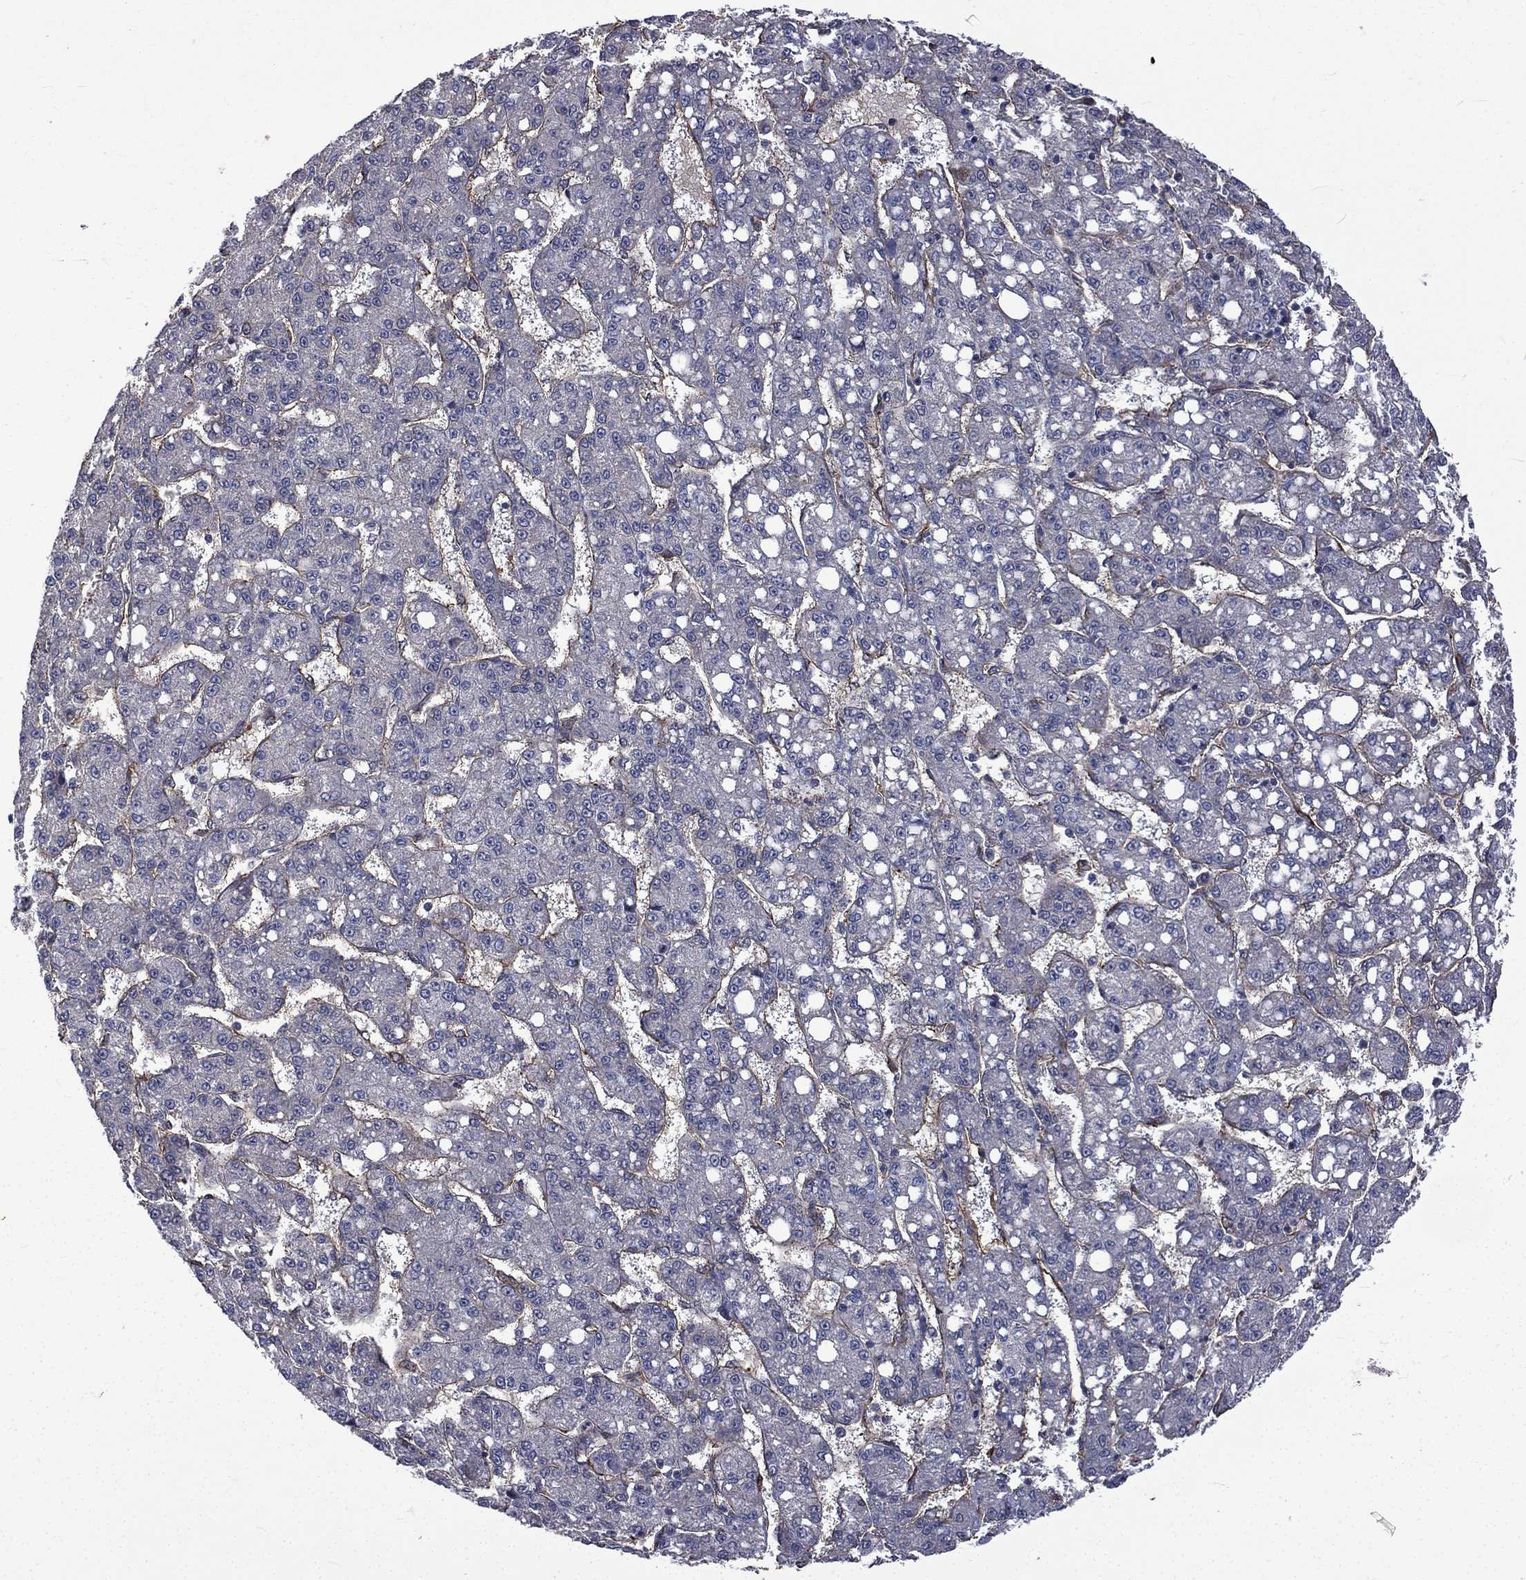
{"staining": {"intensity": "negative", "quantity": "none", "location": "none"}, "tissue": "liver cancer", "cell_type": "Tumor cells", "image_type": "cancer", "snomed": [{"axis": "morphology", "description": "Carcinoma, Hepatocellular, NOS"}, {"axis": "topography", "description": "Liver"}], "caption": "Immunohistochemistry (IHC) micrograph of neoplastic tissue: human hepatocellular carcinoma (liver) stained with DAB (3,3'-diaminobenzidine) displays no significant protein positivity in tumor cells.", "gene": "PPFIBP1", "patient": {"sex": "female", "age": 65}}